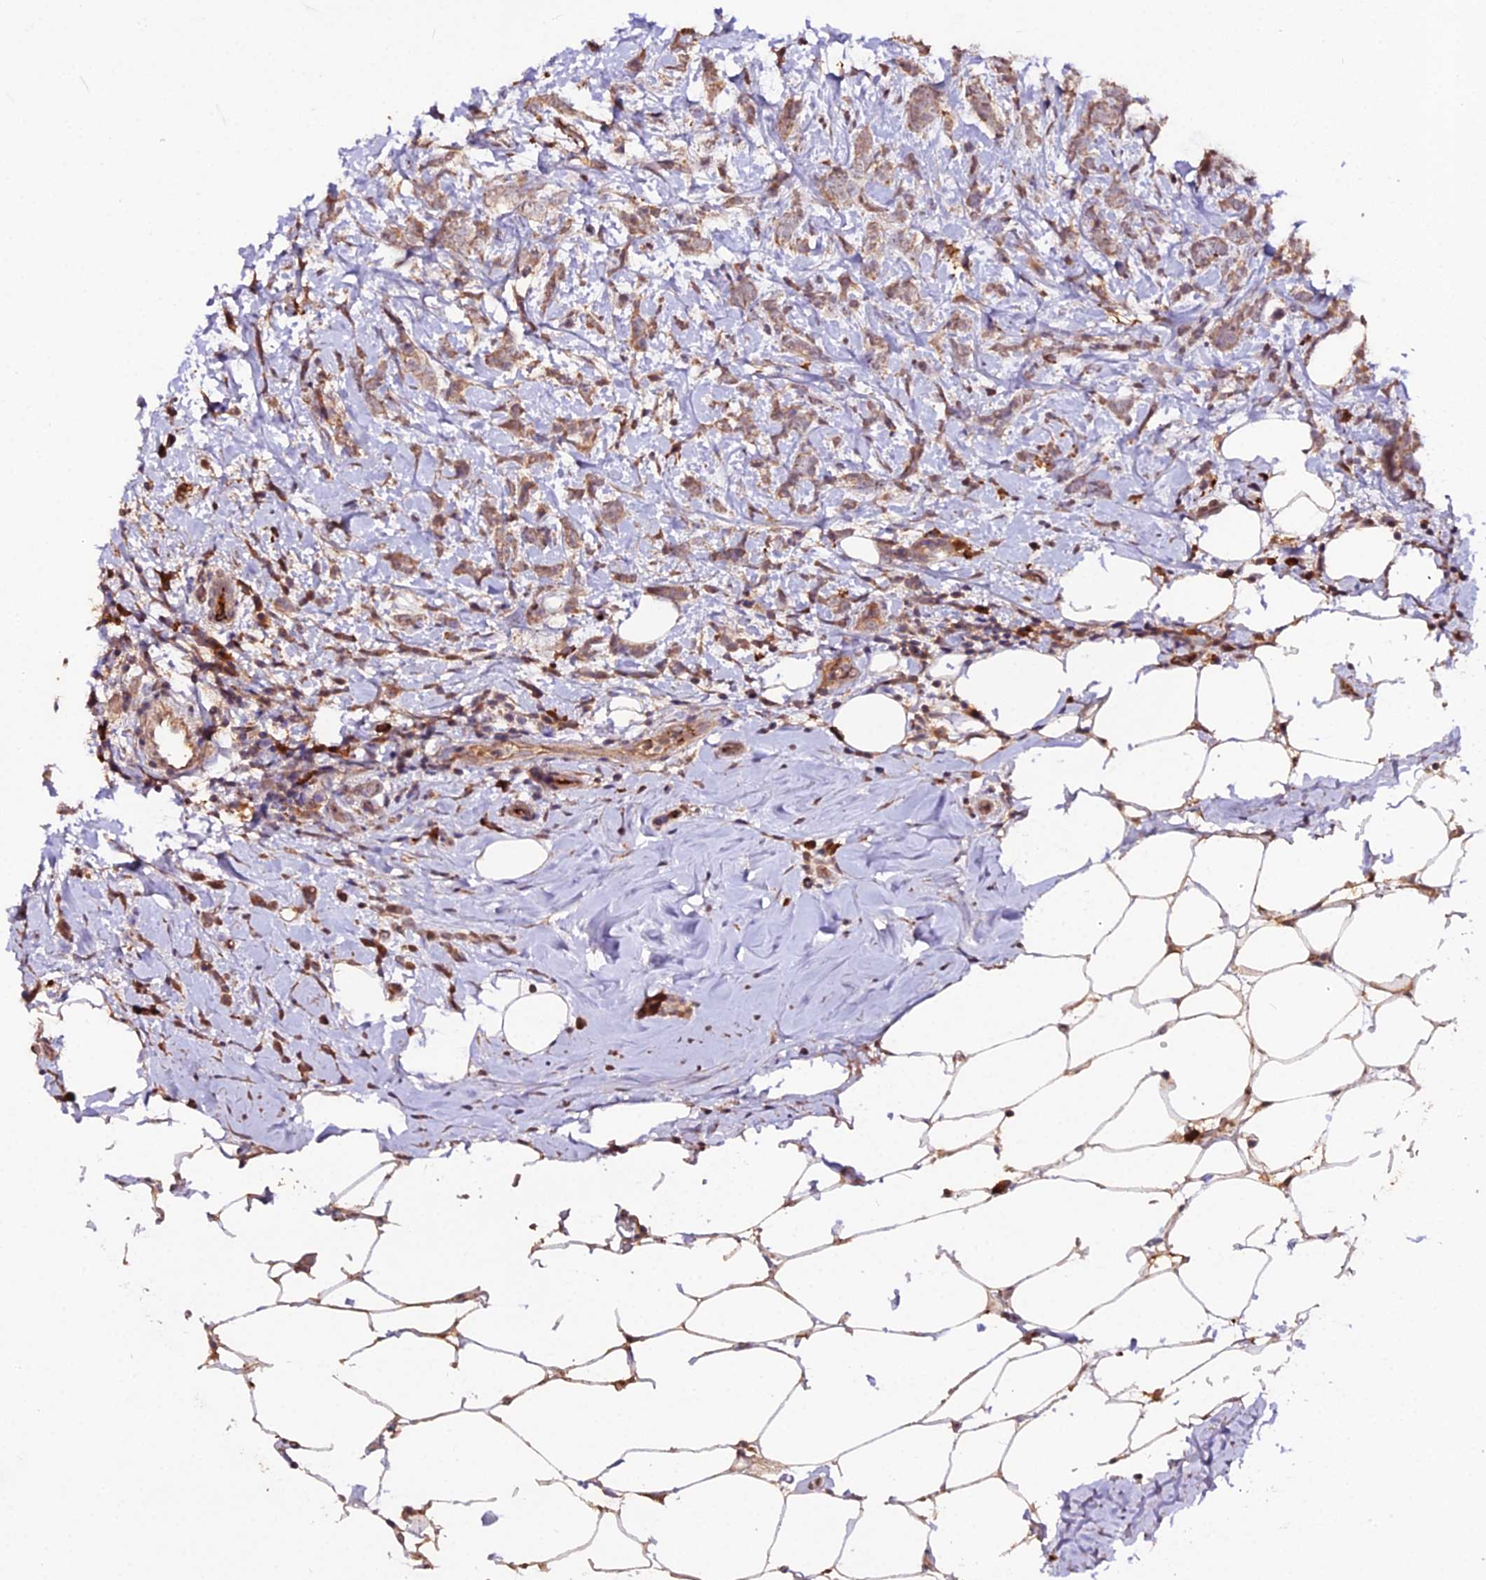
{"staining": {"intensity": "weak", "quantity": ">75%", "location": "cytoplasmic/membranous"}, "tissue": "breast cancer", "cell_type": "Tumor cells", "image_type": "cancer", "snomed": [{"axis": "morphology", "description": "Lobular carcinoma"}, {"axis": "topography", "description": "Breast"}], "caption": "IHC micrograph of human breast cancer (lobular carcinoma) stained for a protein (brown), which exhibits low levels of weak cytoplasmic/membranous staining in about >75% of tumor cells.", "gene": "KCTD16", "patient": {"sex": "female", "age": 58}}